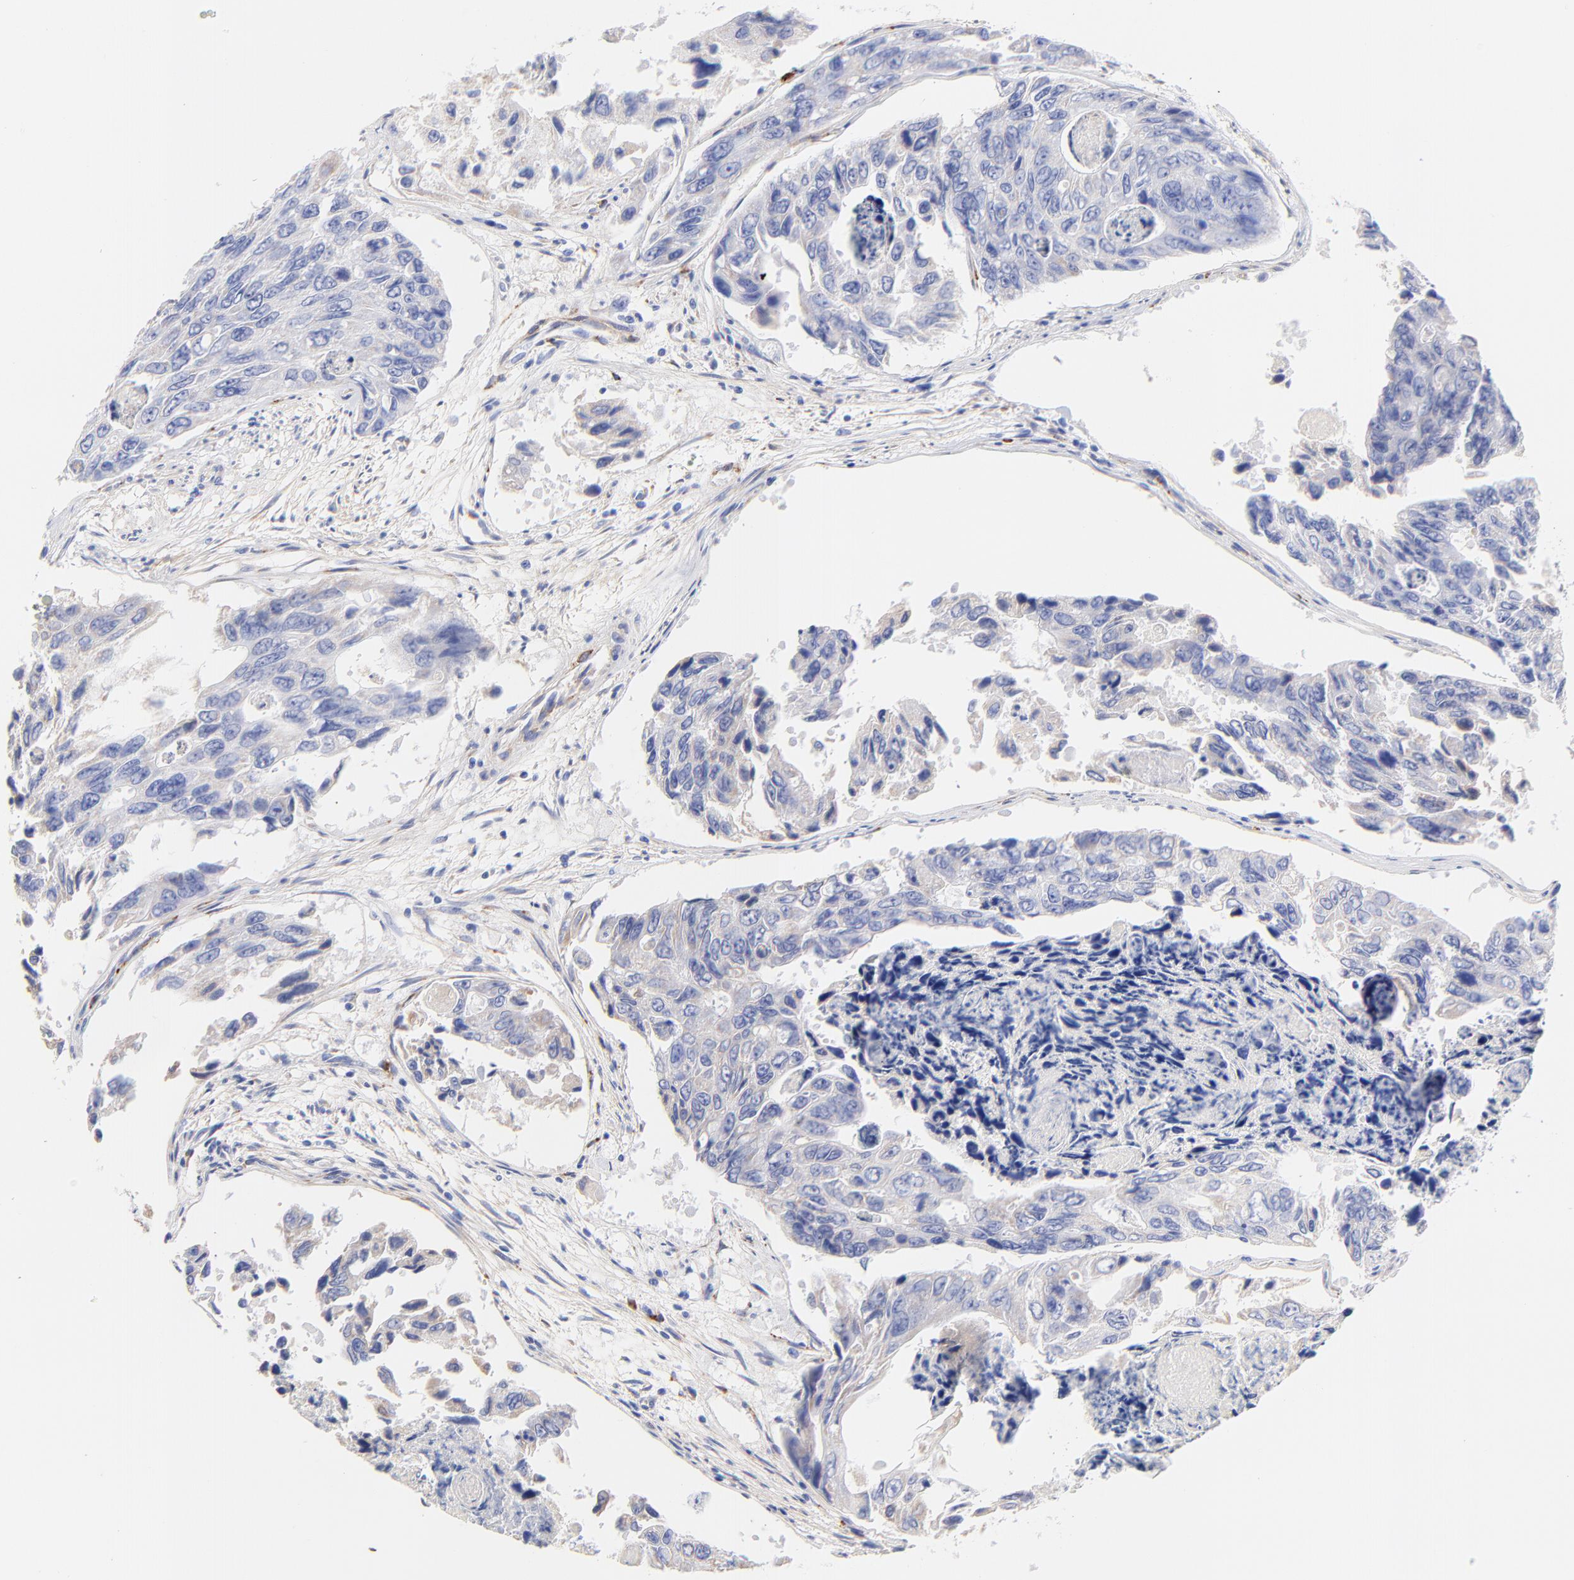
{"staining": {"intensity": "weak", "quantity": "<25%", "location": "cytoplasmic/membranous"}, "tissue": "colorectal cancer", "cell_type": "Tumor cells", "image_type": "cancer", "snomed": [{"axis": "morphology", "description": "Adenocarcinoma, NOS"}, {"axis": "topography", "description": "Colon"}], "caption": "The histopathology image demonstrates no staining of tumor cells in colorectal cancer. (Stains: DAB (3,3'-diaminobenzidine) IHC with hematoxylin counter stain, Microscopy: brightfield microscopy at high magnification).", "gene": "C1QTNF6", "patient": {"sex": "female", "age": 86}}